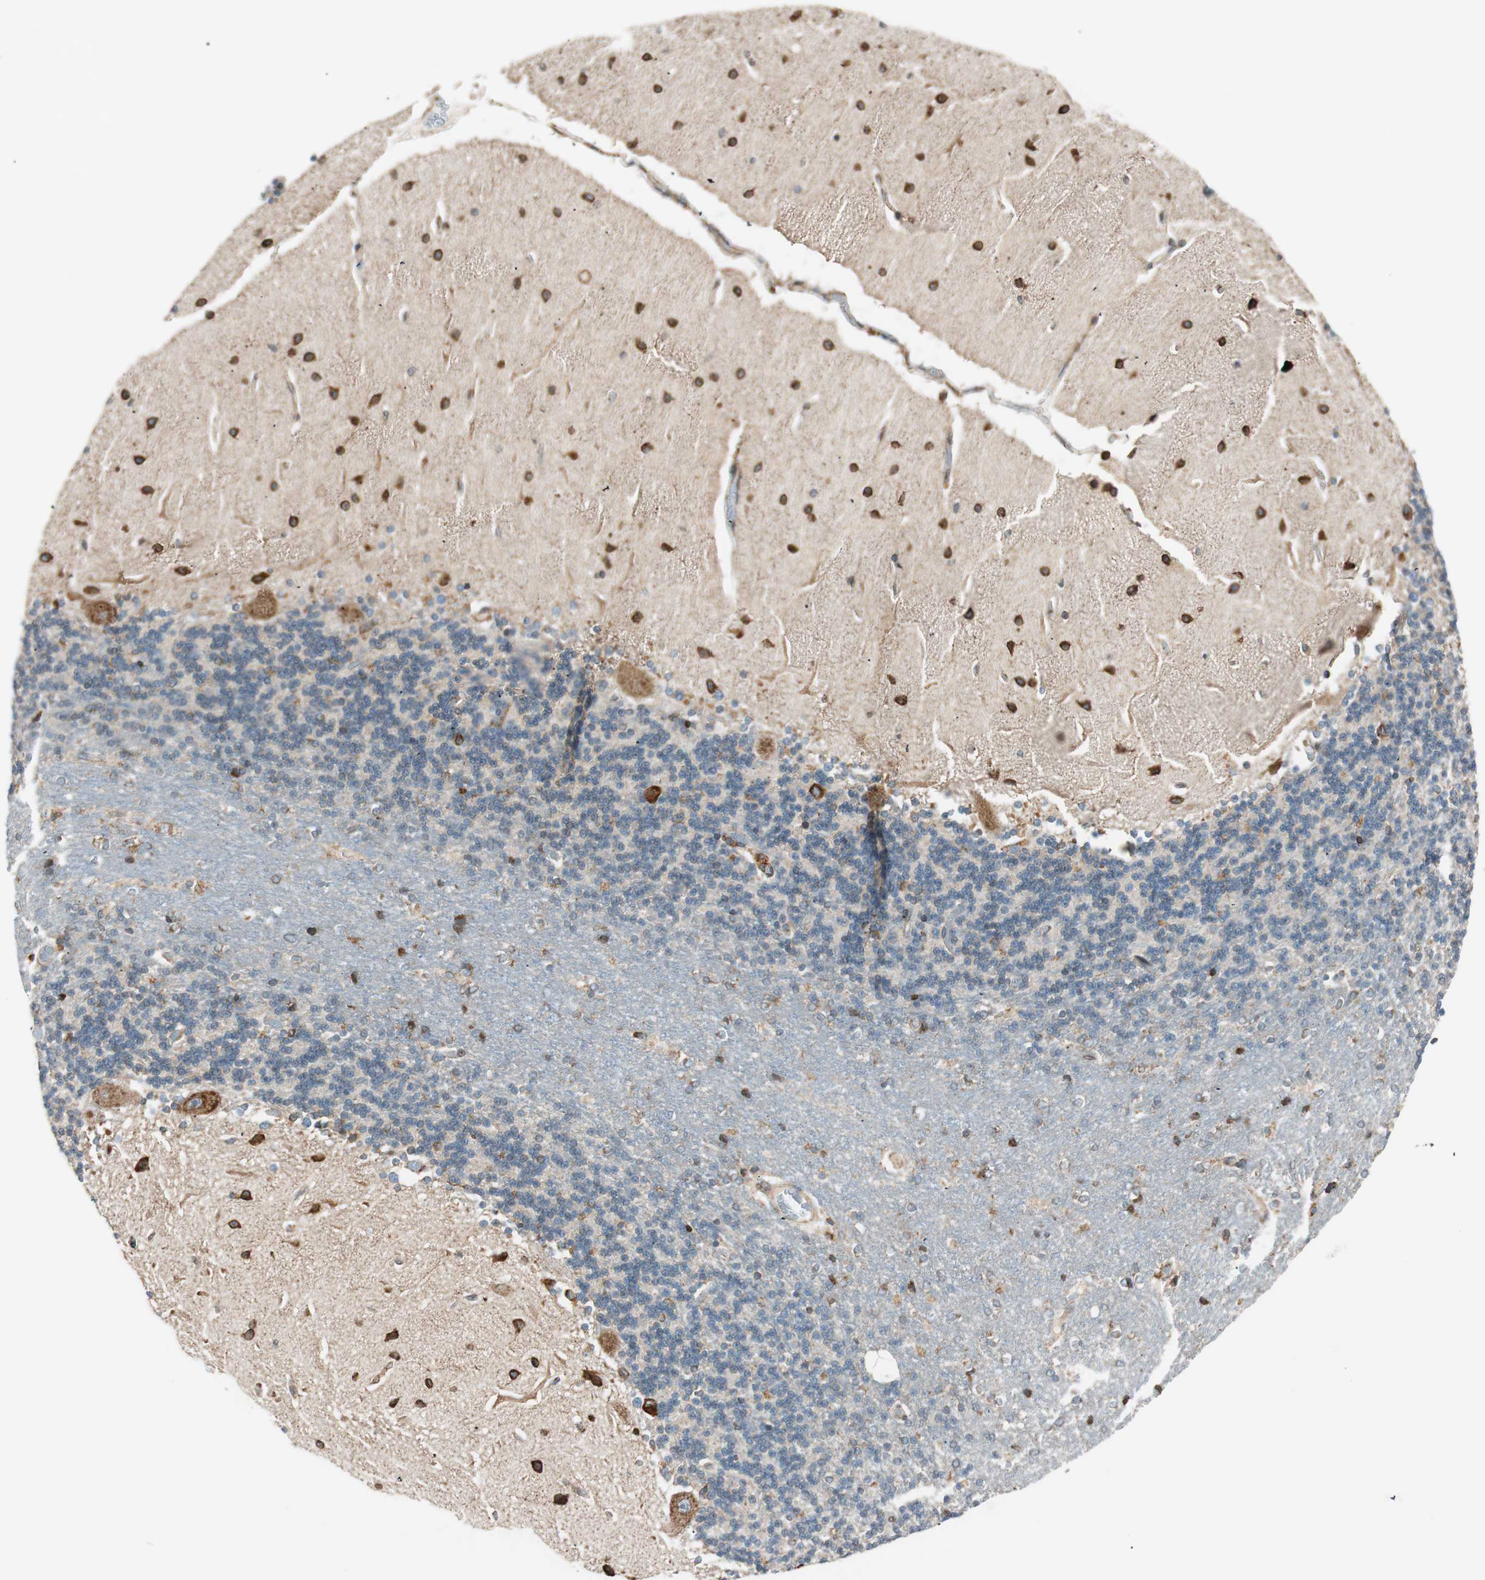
{"staining": {"intensity": "strong", "quantity": "<25%", "location": "cytoplasmic/membranous"}, "tissue": "cerebellum", "cell_type": "Cells in granular layer", "image_type": "normal", "snomed": [{"axis": "morphology", "description": "Normal tissue, NOS"}, {"axis": "topography", "description": "Cerebellum"}], "caption": "Immunohistochemical staining of unremarkable cerebellum shows strong cytoplasmic/membranous protein positivity in approximately <25% of cells in granular layer. Nuclei are stained in blue.", "gene": "PRKCSH", "patient": {"sex": "female", "age": 54}}